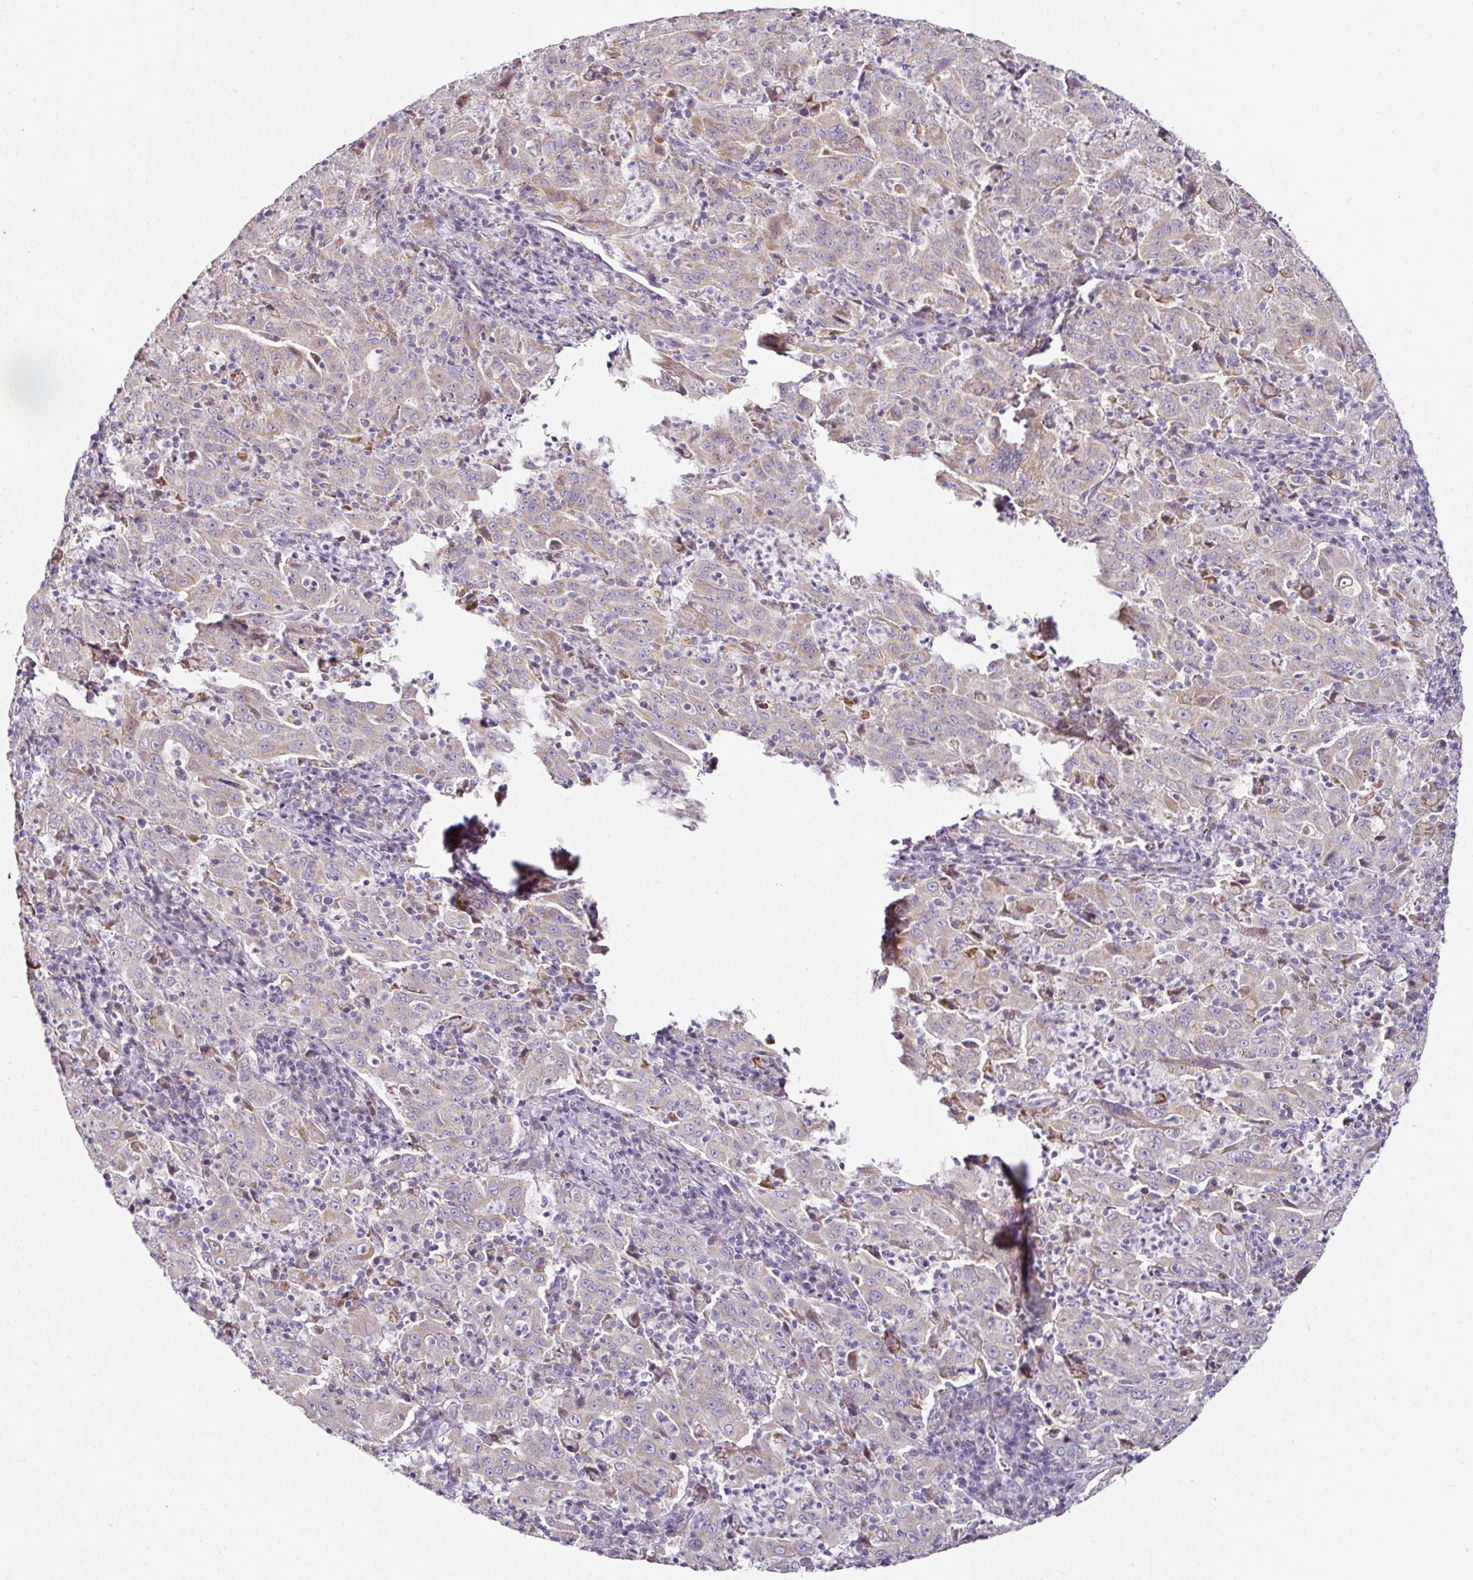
{"staining": {"intensity": "weak", "quantity": "<25%", "location": "cytoplasmic/membranous"}, "tissue": "pancreatic cancer", "cell_type": "Tumor cells", "image_type": "cancer", "snomed": [{"axis": "morphology", "description": "Adenocarcinoma, NOS"}, {"axis": "topography", "description": "Pancreas"}], "caption": "Tumor cells are negative for brown protein staining in pancreatic cancer. (DAB immunohistochemistry visualized using brightfield microscopy, high magnification).", "gene": "CAP2", "patient": {"sex": "male", "age": 63}}